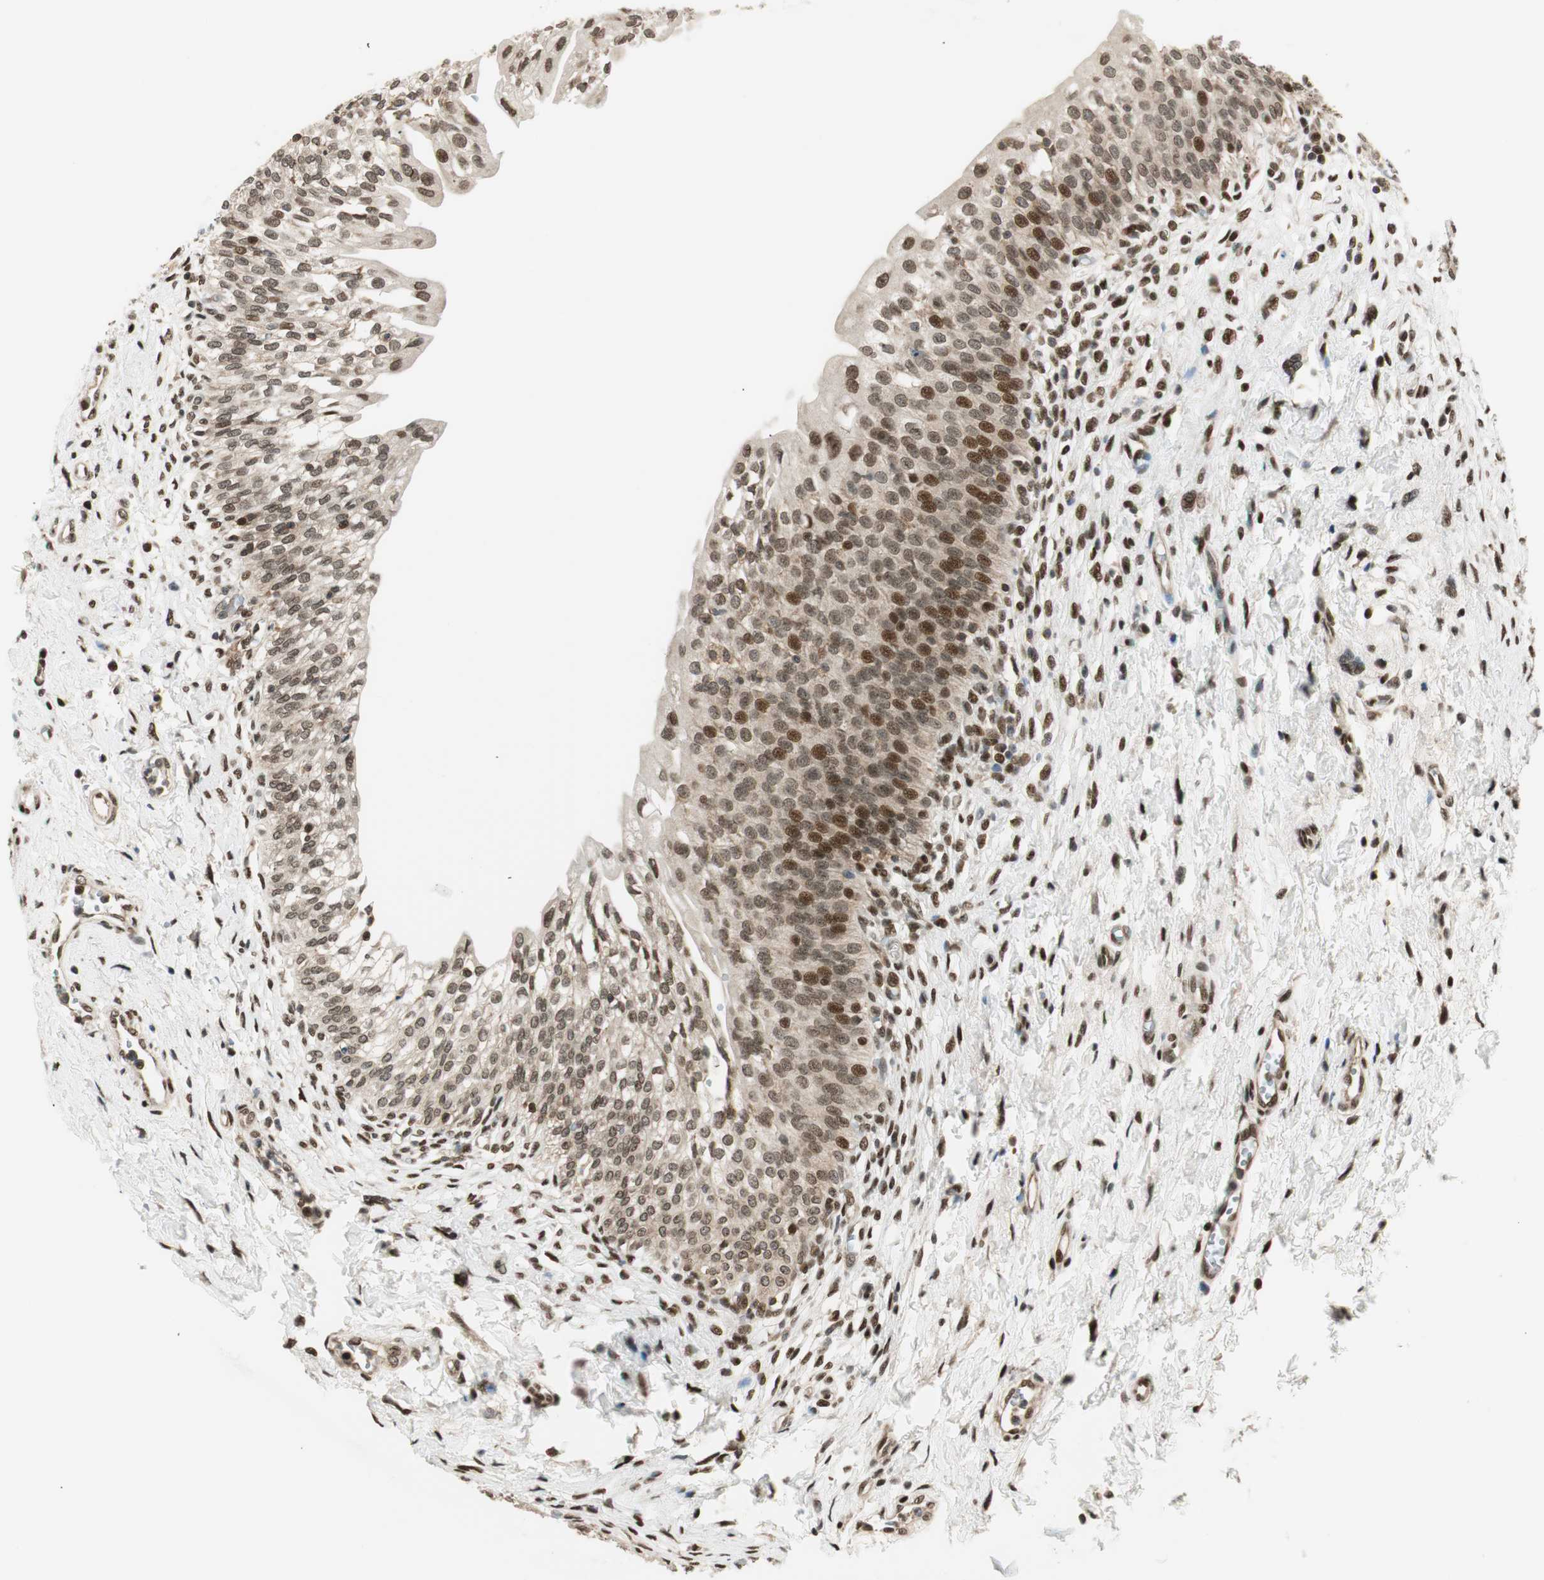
{"staining": {"intensity": "moderate", "quantity": ">75%", "location": "nuclear"}, "tissue": "urinary bladder", "cell_type": "Urothelial cells", "image_type": "normal", "snomed": [{"axis": "morphology", "description": "Normal tissue, NOS"}, {"axis": "topography", "description": "Urinary bladder"}], "caption": "Immunohistochemistry (IHC) micrograph of normal urinary bladder: urinary bladder stained using immunohistochemistry (IHC) reveals medium levels of moderate protein expression localized specifically in the nuclear of urothelial cells, appearing as a nuclear brown color.", "gene": "RING1", "patient": {"sex": "male", "age": 55}}